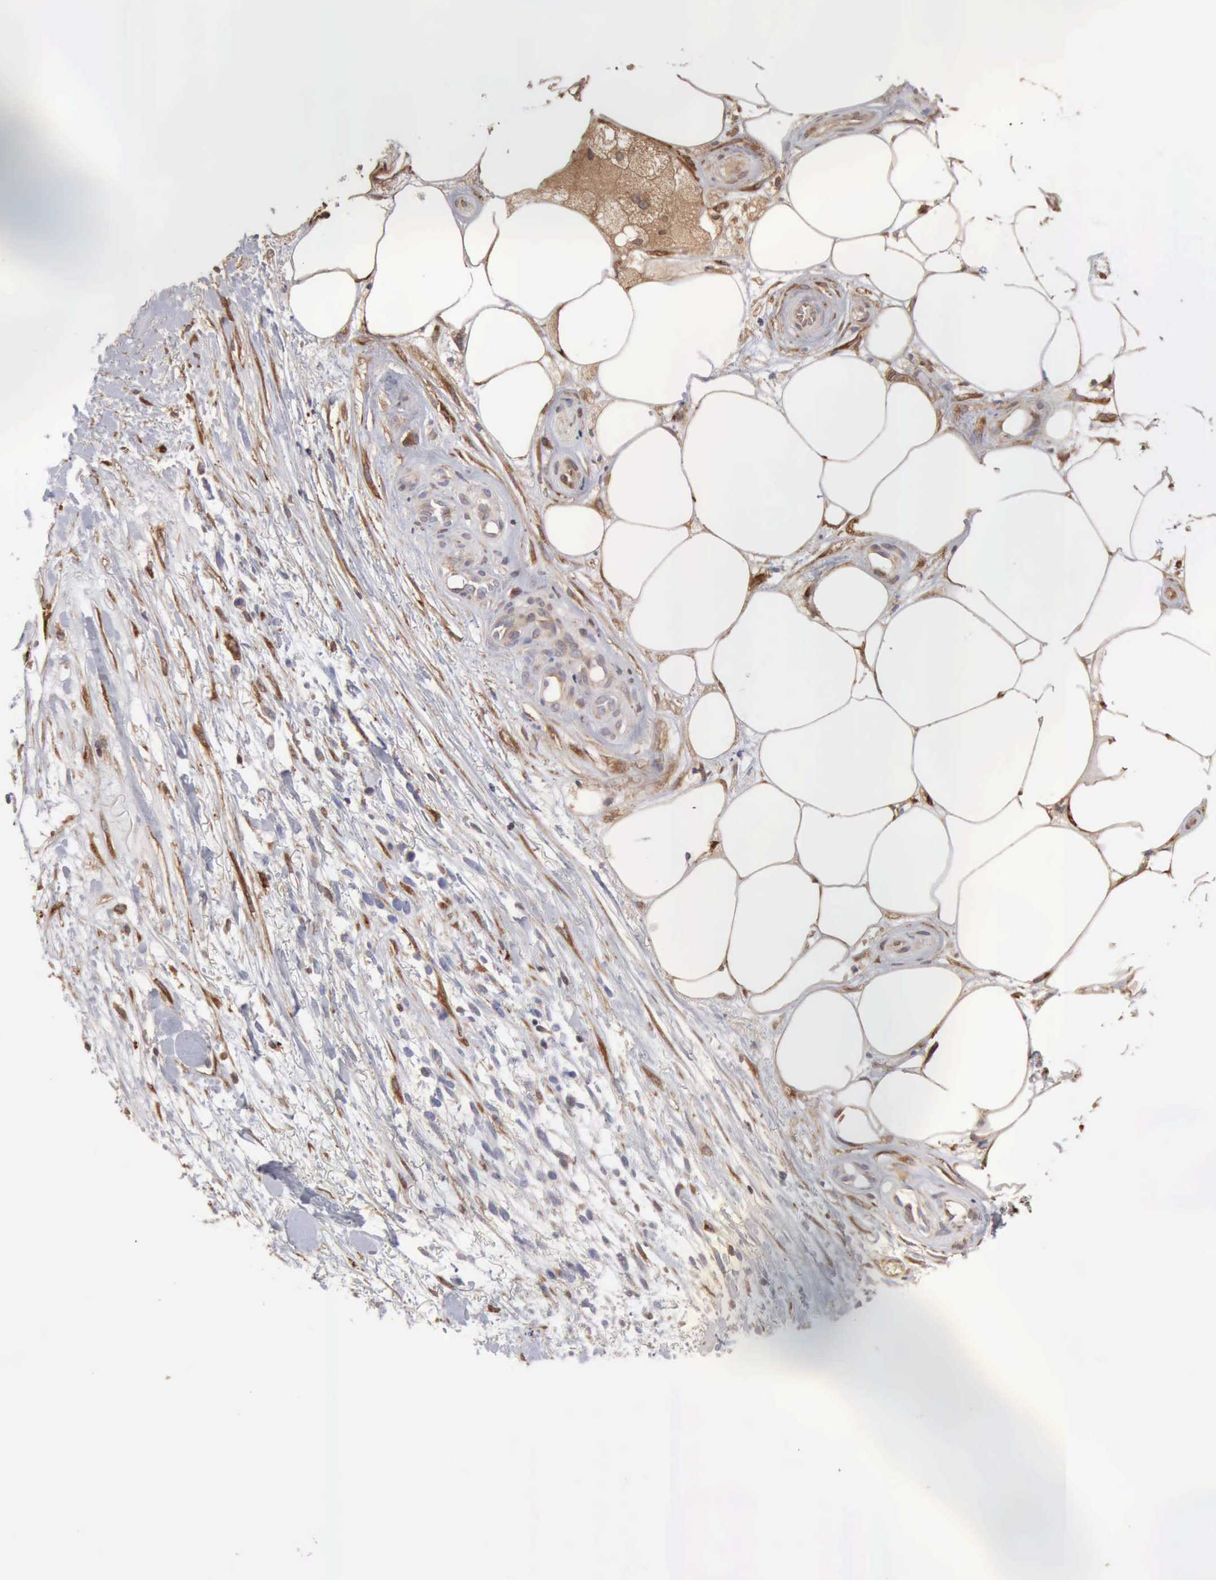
{"staining": {"intensity": "moderate", "quantity": ">75%", "location": "cytoplasmic/membranous"}, "tissue": "melanoma", "cell_type": "Tumor cells", "image_type": "cancer", "snomed": [{"axis": "morphology", "description": "Malignant melanoma, NOS"}, {"axis": "topography", "description": "Skin"}], "caption": "An image showing moderate cytoplasmic/membranous staining in approximately >75% of tumor cells in malignant melanoma, as visualized by brown immunohistochemical staining.", "gene": "APOL2", "patient": {"sex": "female", "age": 85}}